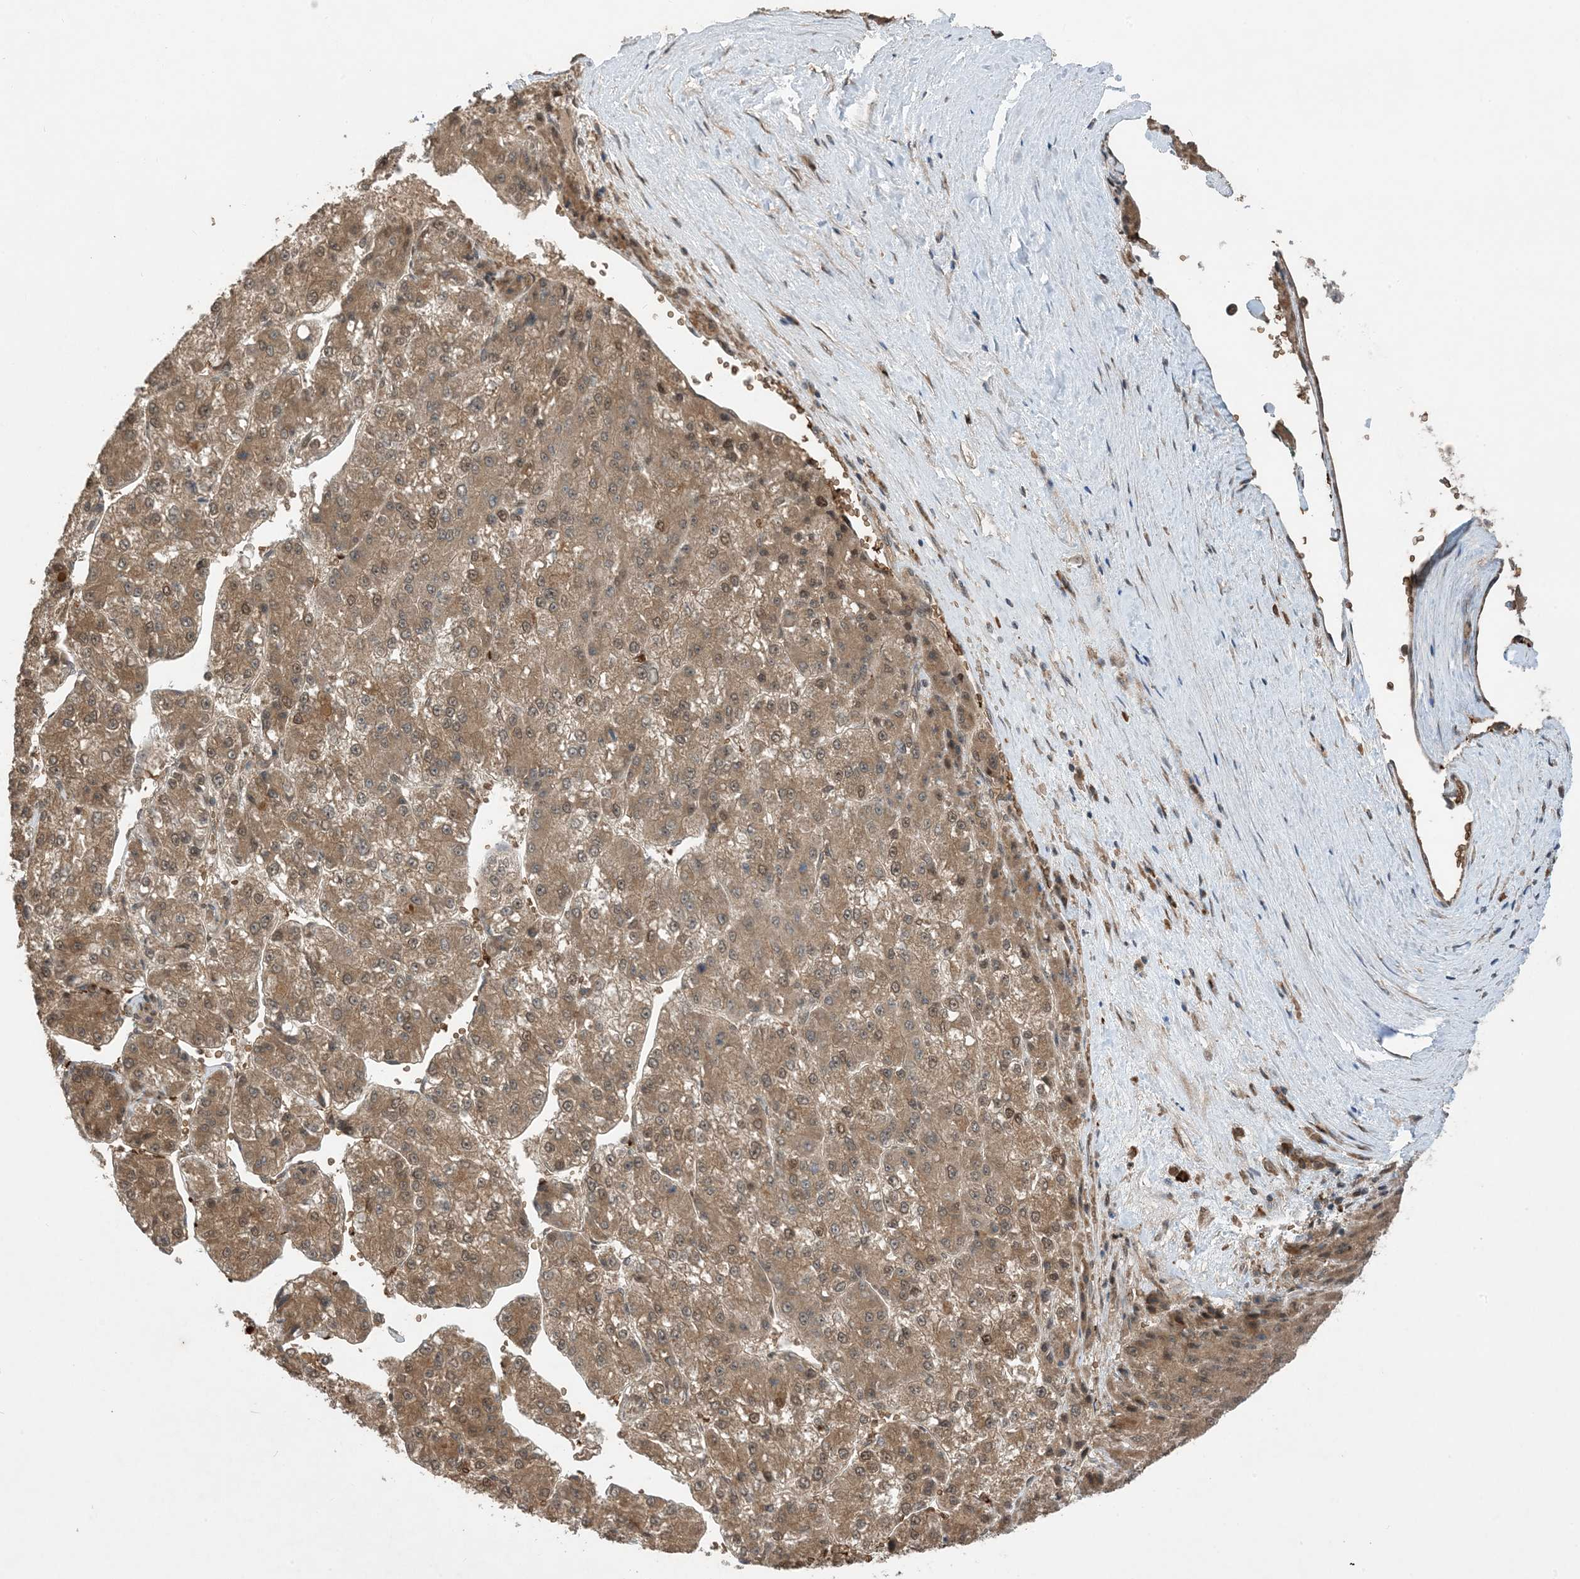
{"staining": {"intensity": "moderate", "quantity": ">75%", "location": "cytoplasmic/membranous,nuclear"}, "tissue": "liver cancer", "cell_type": "Tumor cells", "image_type": "cancer", "snomed": [{"axis": "morphology", "description": "Carcinoma, Hepatocellular, NOS"}, {"axis": "topography", "description": "Liver"}], "caption": "Liver cancer (hepatocellular carcinoma) stained with immunohistochemistry (IHC) shows moderate cytoplasmic/membranous and nuclear staining in approximately >75% of tumor cells.", "gene": "PUSL1", "patient": {"sex": "female", "age": 73}}